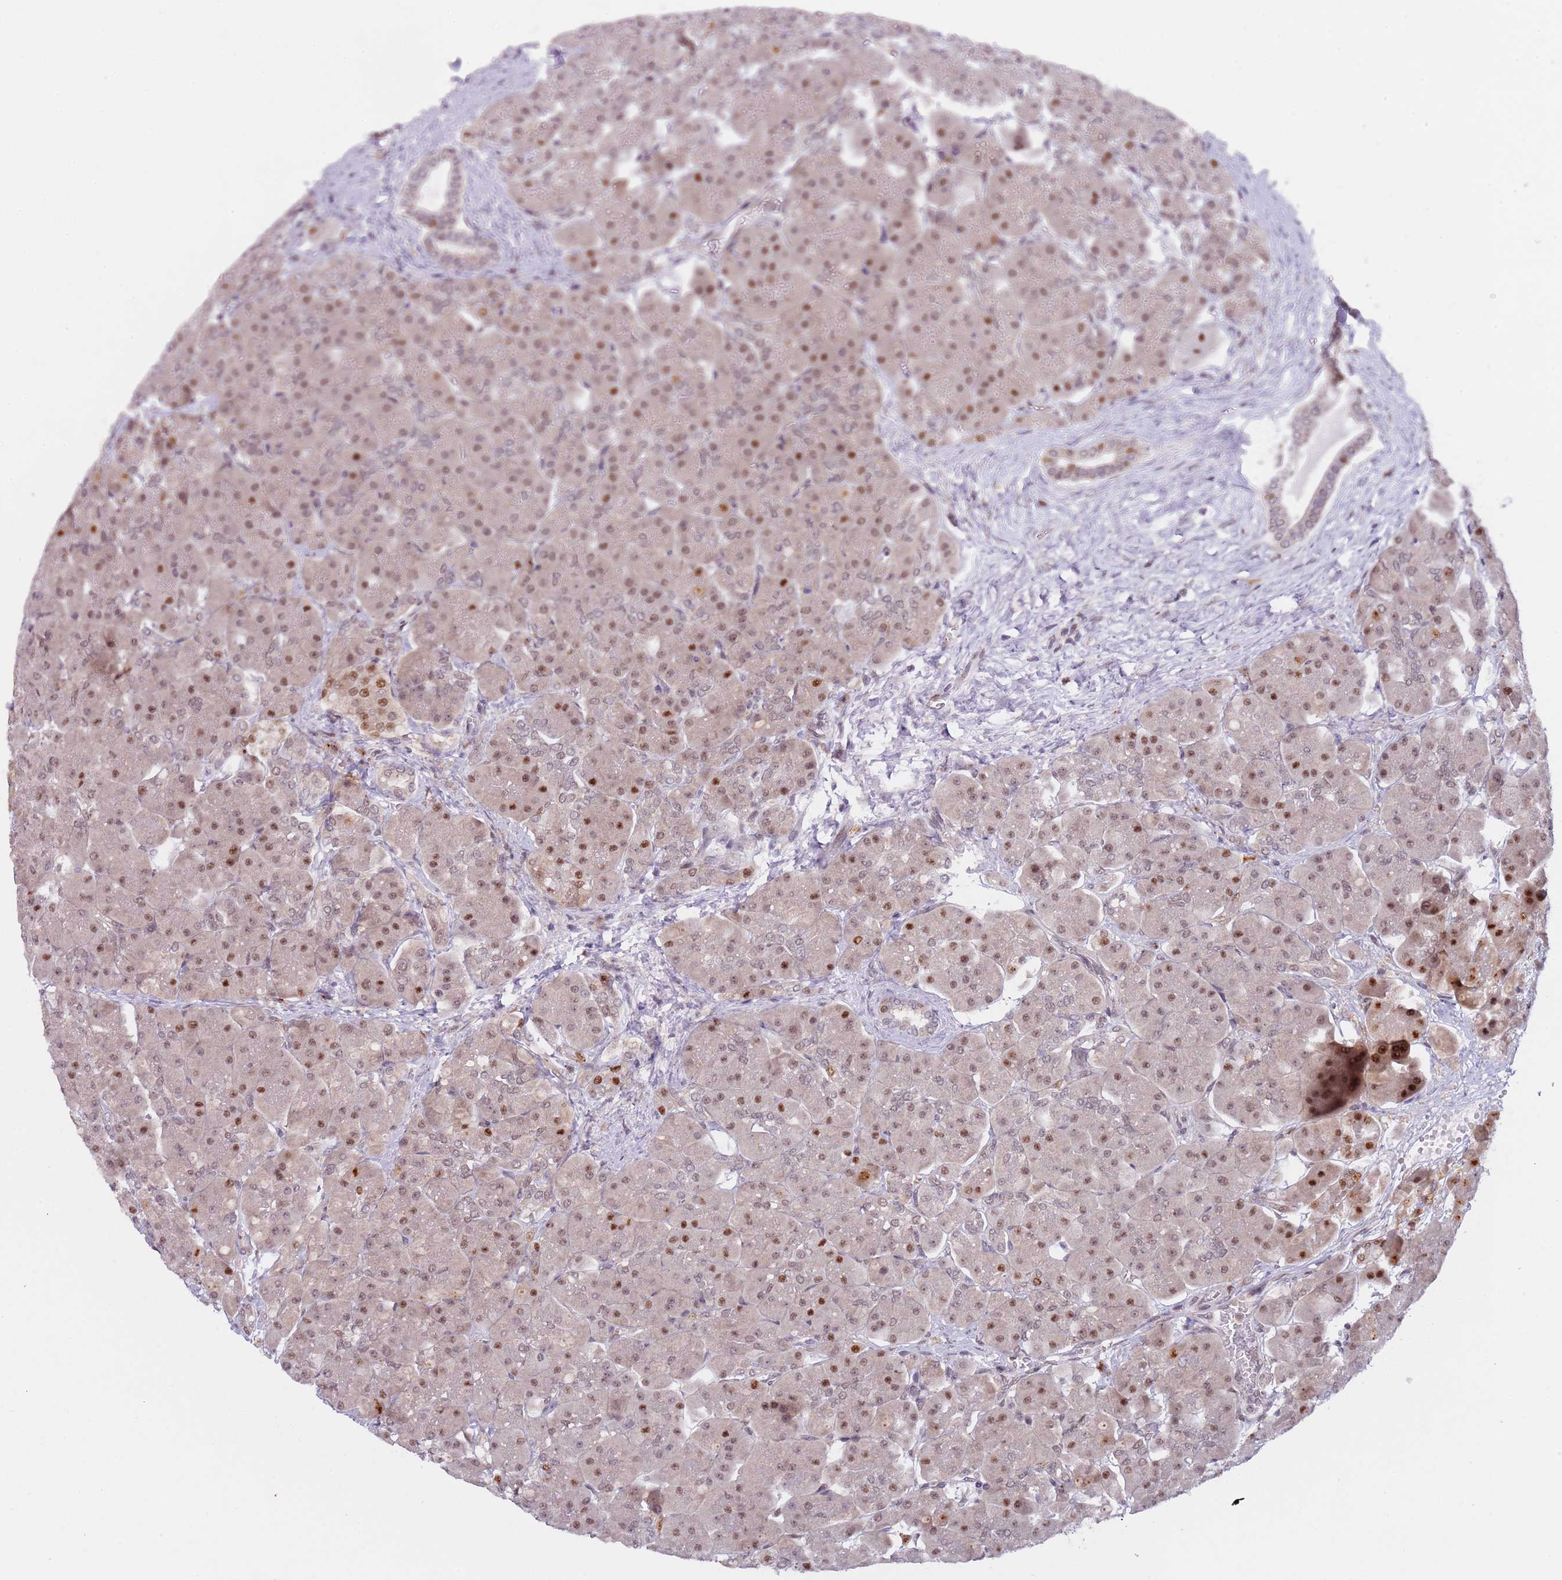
{"staining": {"intensity": "moderate", "quantity": "25%-75%", "location": "nuclear"}, "tissue": "pancreas", "cell_type": "Exocrine glandular cells", "image_type": "normal", "snomed": [{"axis": "morphology", "description": "Normal tissue, NOS"}, {"axis": "topography", "description": "Pancreas"}], "caption": "Protein staining exhibits moderate nuclear staining in about 25%-75% of exocrine glandular cells in benign pancreas.", "gene": "SLC25A32", "patient": {"sex": "male", "age": 66}}